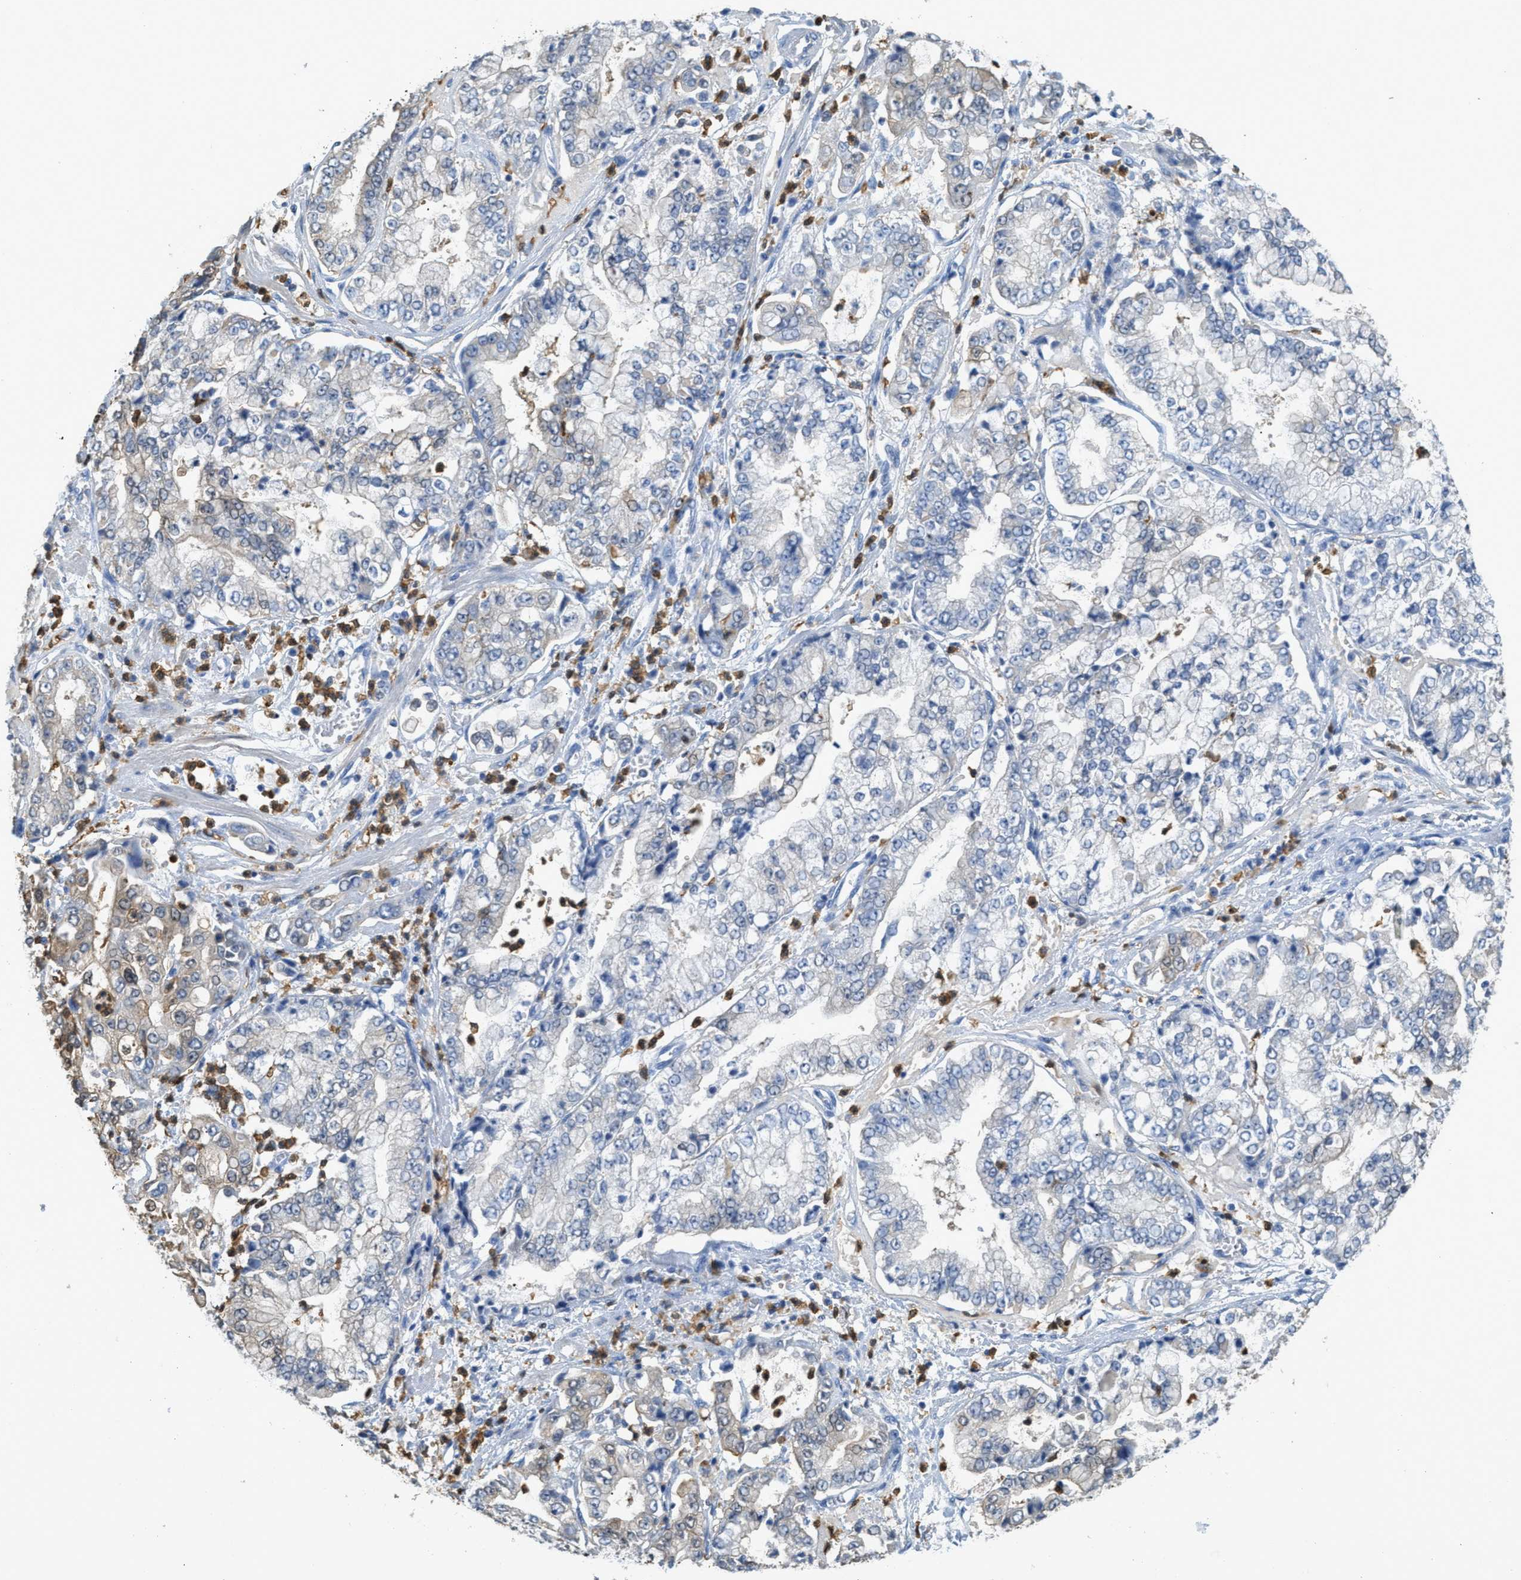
{"staining": {"intensity": "negative", "quantity": "none", "location": "none"}, "tissue": "stomach cancer", "cell_type": "Tumor cells", "image_type": "cancer", "snomed": [{"axis": "morphology", "description": "Adenocarcinoma, NOS"}, {"axis": "topography", "description": "Stomach"}], "caption": "Immunohistochemistry (IHC) image of neoplastic tissue: human adenocarcinoma (stomach) stained with DAB demonstrates no significant protein positivity in tumor cells.", "gene": "SERPINB1", "patient": {"sex": "male", "age": 76}}